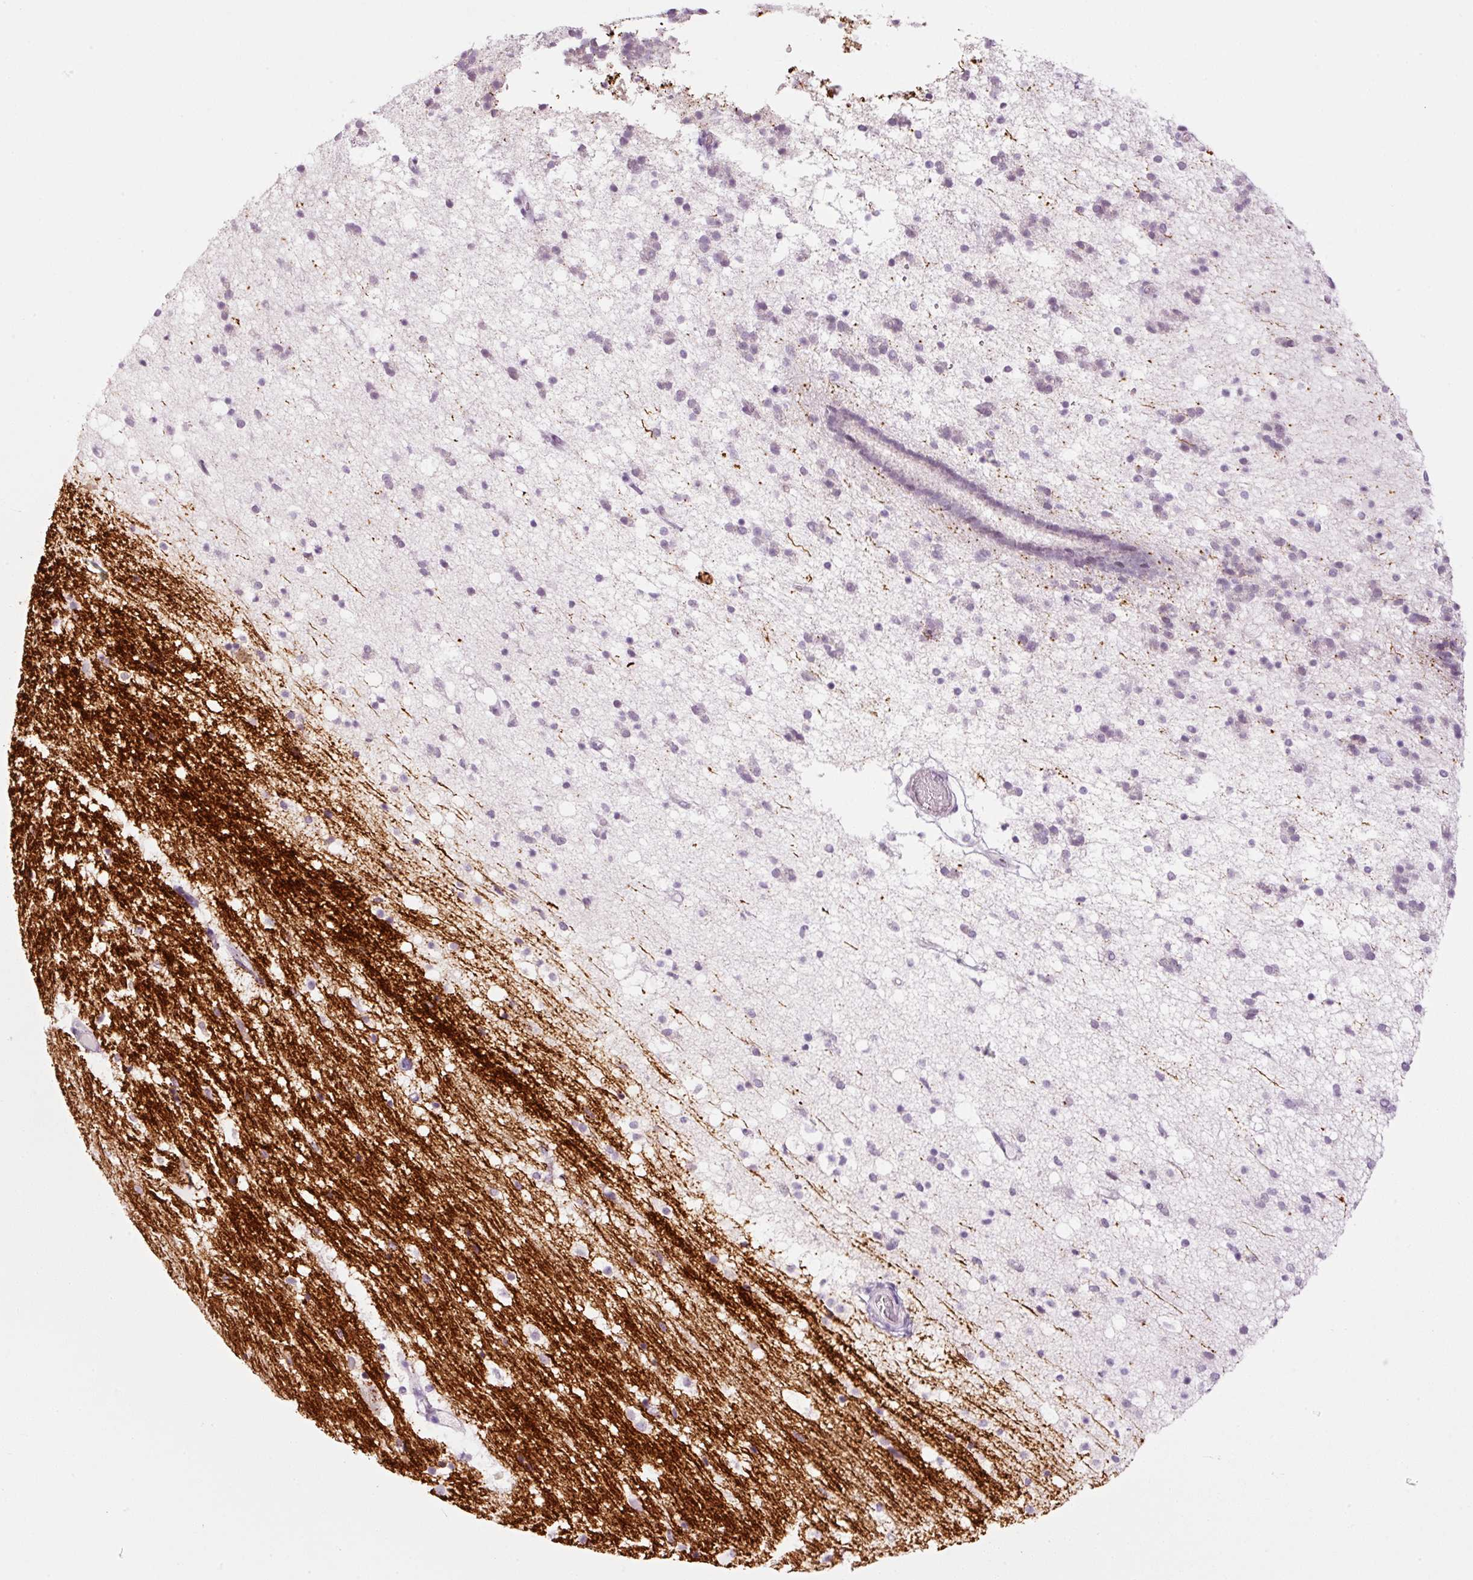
{"staining": {"intensity": "negative", "quantity": "none", "location": "none"}, "tissue": "caudate", "cell_type": "Glial cells", "image_type": "normal", "snomed": [{"axis": "morphology", "description": "Normal tissue, NOS"}, {"axis": "topography", "description": "Lateral ventricle wall"}], "caption": "This image is of benign caudate stained with immunohistochemistry (IHC) to label a protein in brown with the nuclei are counter-stained blue. There is no positivity in glial cells.", "gene": "ANKRD20A1", "patient": {"sex": "male", "age": 37}}